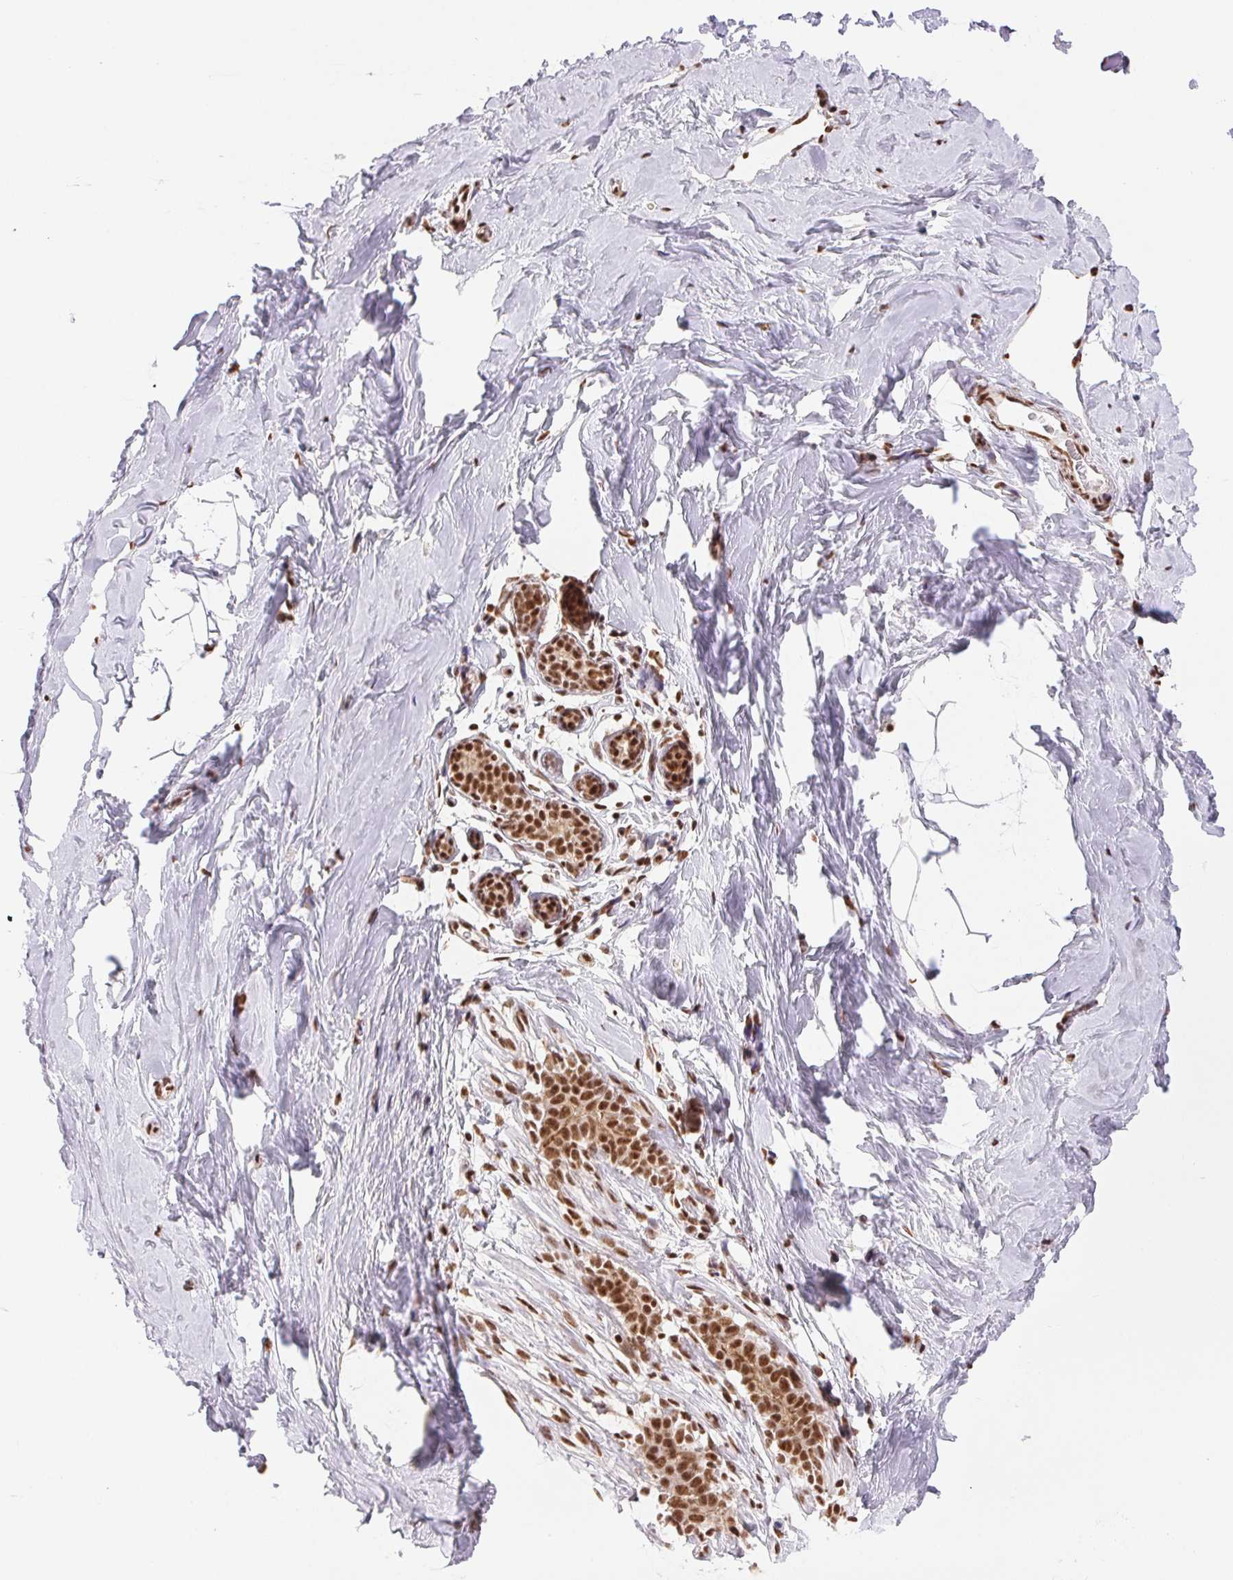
{"staining": {"intensity": "moderate", "quantity": "25%-75%", "location": "nuclear"}, "tissue": "breast", "cell_type": "Adipocytes", "image_type": "normal", "snomed": [{"axis": "morphology", "description": "Normal tissue, NOS"}, {"axis": "topography", "description": "Breast"}], "caption": "Immunohistochemical staining of normal breast displays 25%-75% levels of moderate nuclear protein staining in about 25%-75% of adipocytes.", "gene": "IK", "patient": {"sex": "female", "age": 32}}